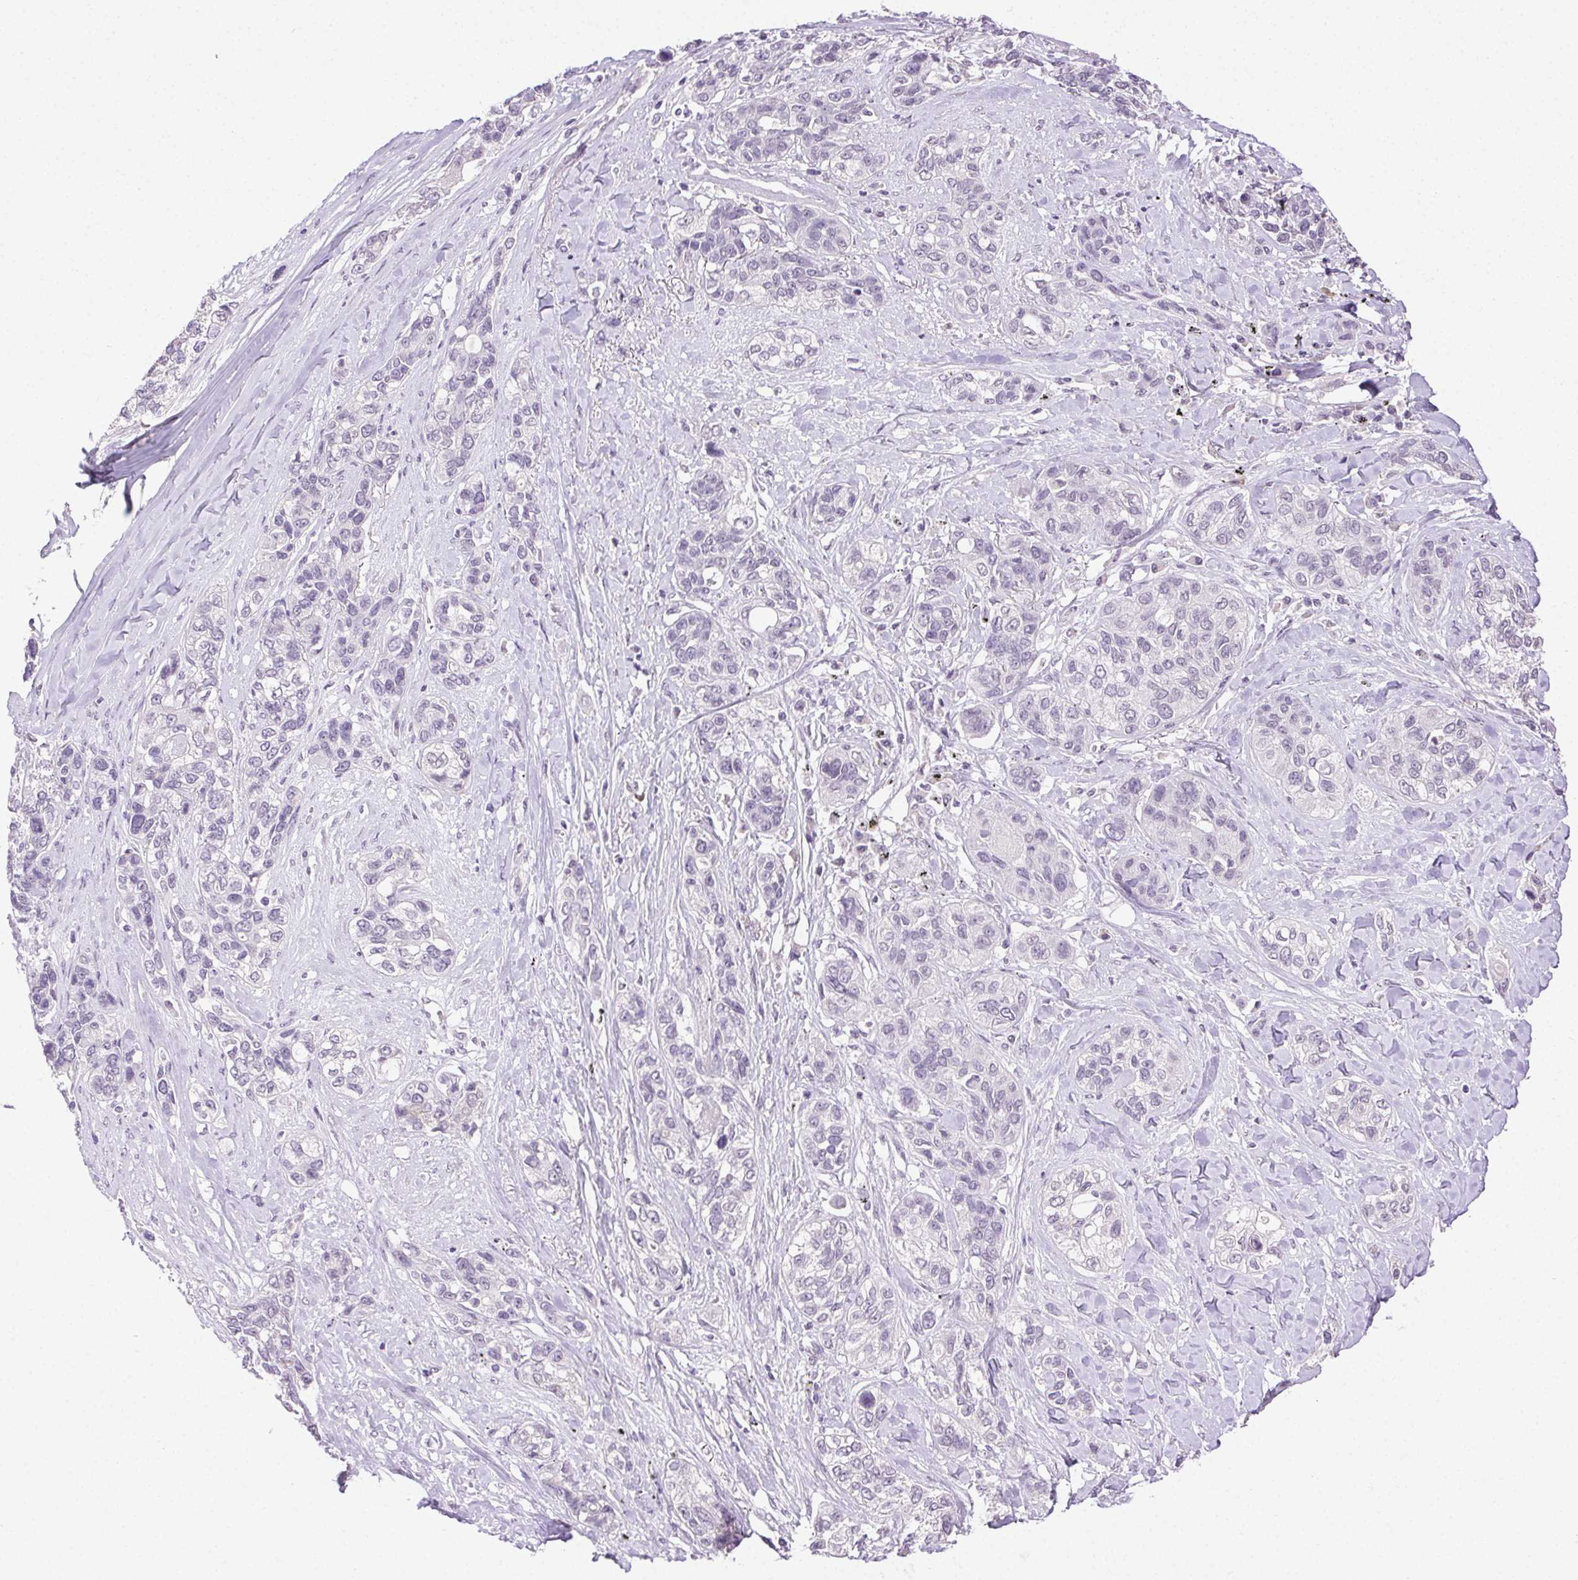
{"staining": {"intensity": "negative", "quantity": "none", "location": "none"}, "tissue": "lung cancer", "cell_type": "Tumor cells", "image_type": "cancer", "snomed": [{"axis": "morphology", "description": "Squamous cell carcinoma, NOS"}, {"axis": "topography", "description": "Lung"}], "caption": "This is an IHC photomicrograph of human lung cancer (squamous cell carcinoma). There is no staining in tumor cells.", "gene": "CLDN10", "patient": {"sex": "female", "age": 70}}